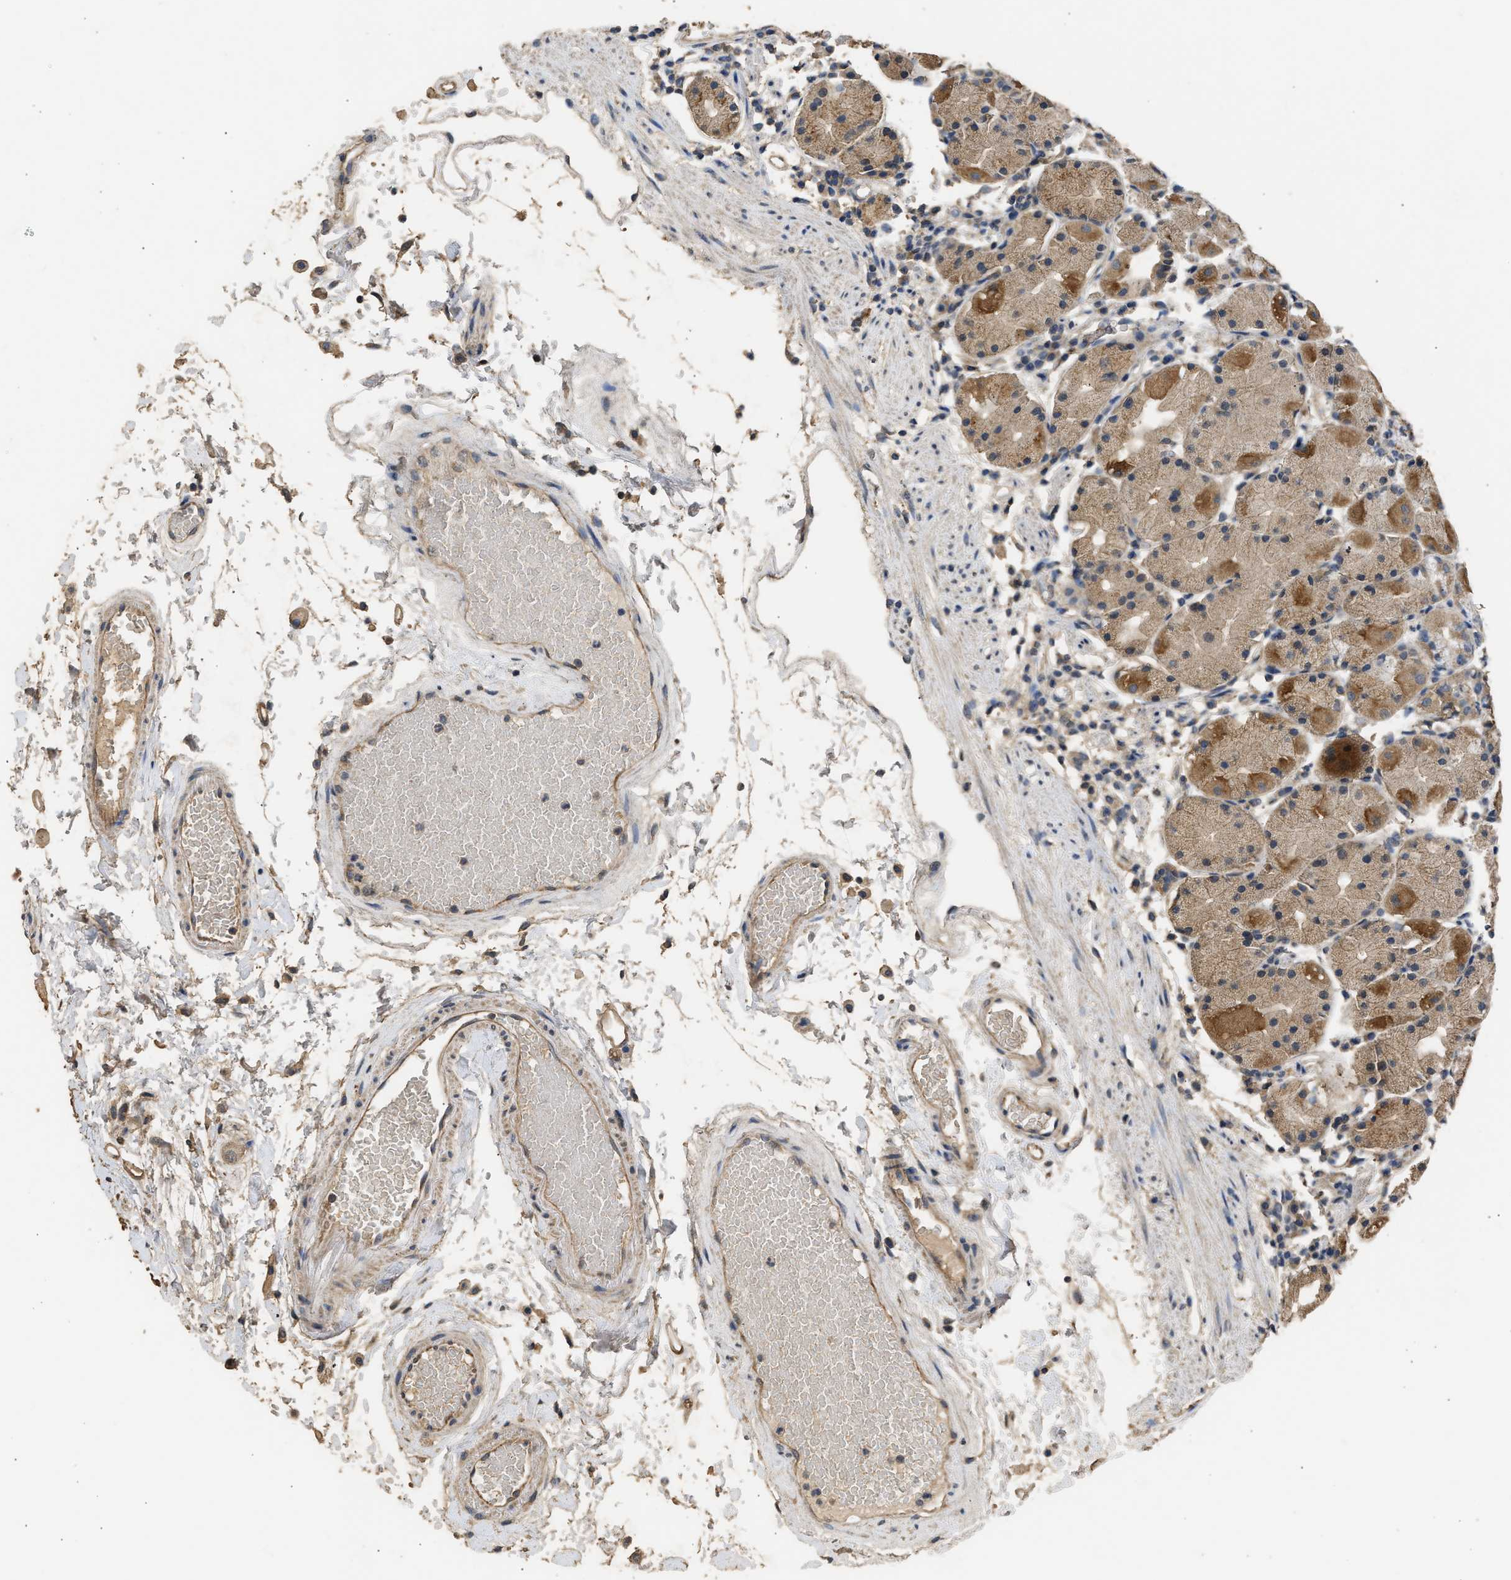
{"staining": {"intensity": "moderate", "quantity": ">75%", "location": "cytoplasmic/membranous"}, "tissue": "stomach", "cell_type": "Glandular cells", "image_type": "normal", "snomed": [{"axis": "morphology", "description": "Normal tissue, NOS"}, {"axis": "topography", "description": "Stomach"}, {"axis": "topography", "description": "Stomach, lower"}], "caption": "Glandular cells show medium levels of moderate cytoplasmic/membranous staining in approximately >75% of cells in unremarkable stomach. The protein is shown in brown color, while the nuclei are stained blue.", "gene": "SPINT2", "patient": {"sex": "female", "age": 75}}